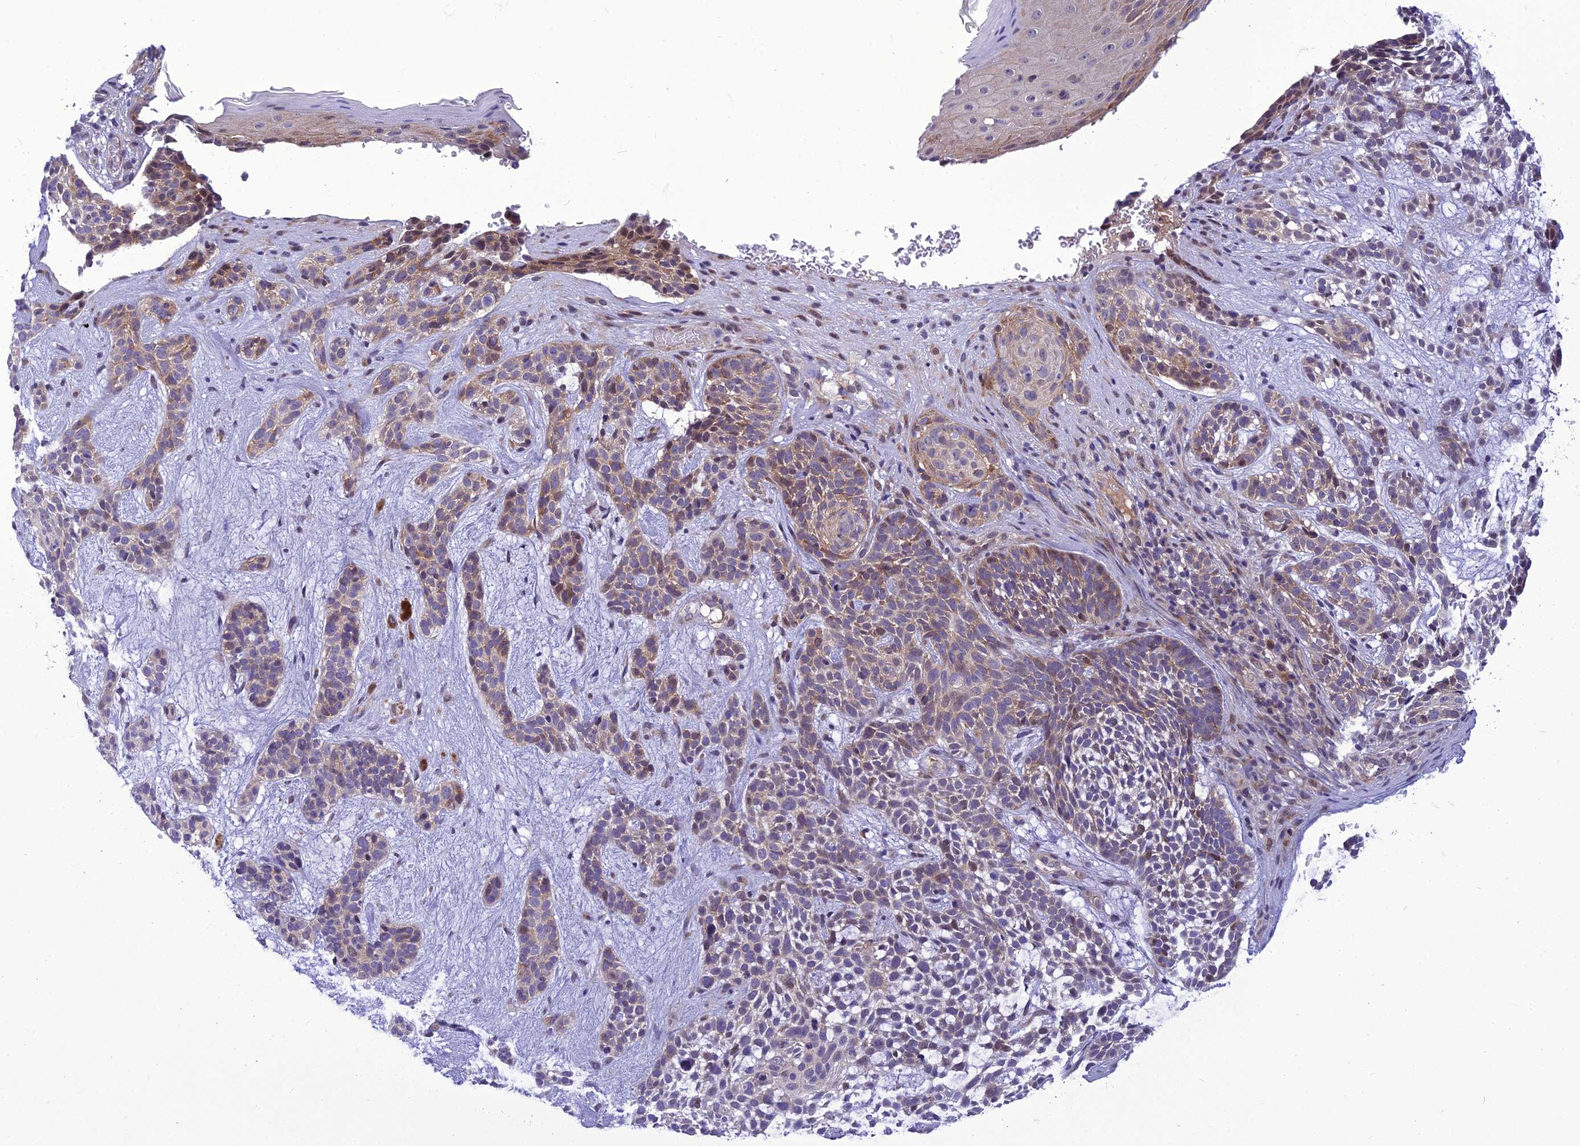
{"staining": {"intensity": "weak", "quantity": ">75%", "location": "cytoplasmic/membranous"}, "tissue": "skin cancer", "cell_type": "Tumor cells", "image_type": "cancer", "snomed": [{"axis": "morphology", "description": "Basal cell carcinoma"}, {"axis": "topography", "description": "Skin"}], "caption": "Tumor cells show low levels of weak cytoplasmic/membranous staining in approximately >75% of cells in skin basal cell carcinoma. Ihc stains the protein in brown and the nuclei are stained blue.", "gene": "GAB4", "patient": {"sex": "male", "age": 71}}